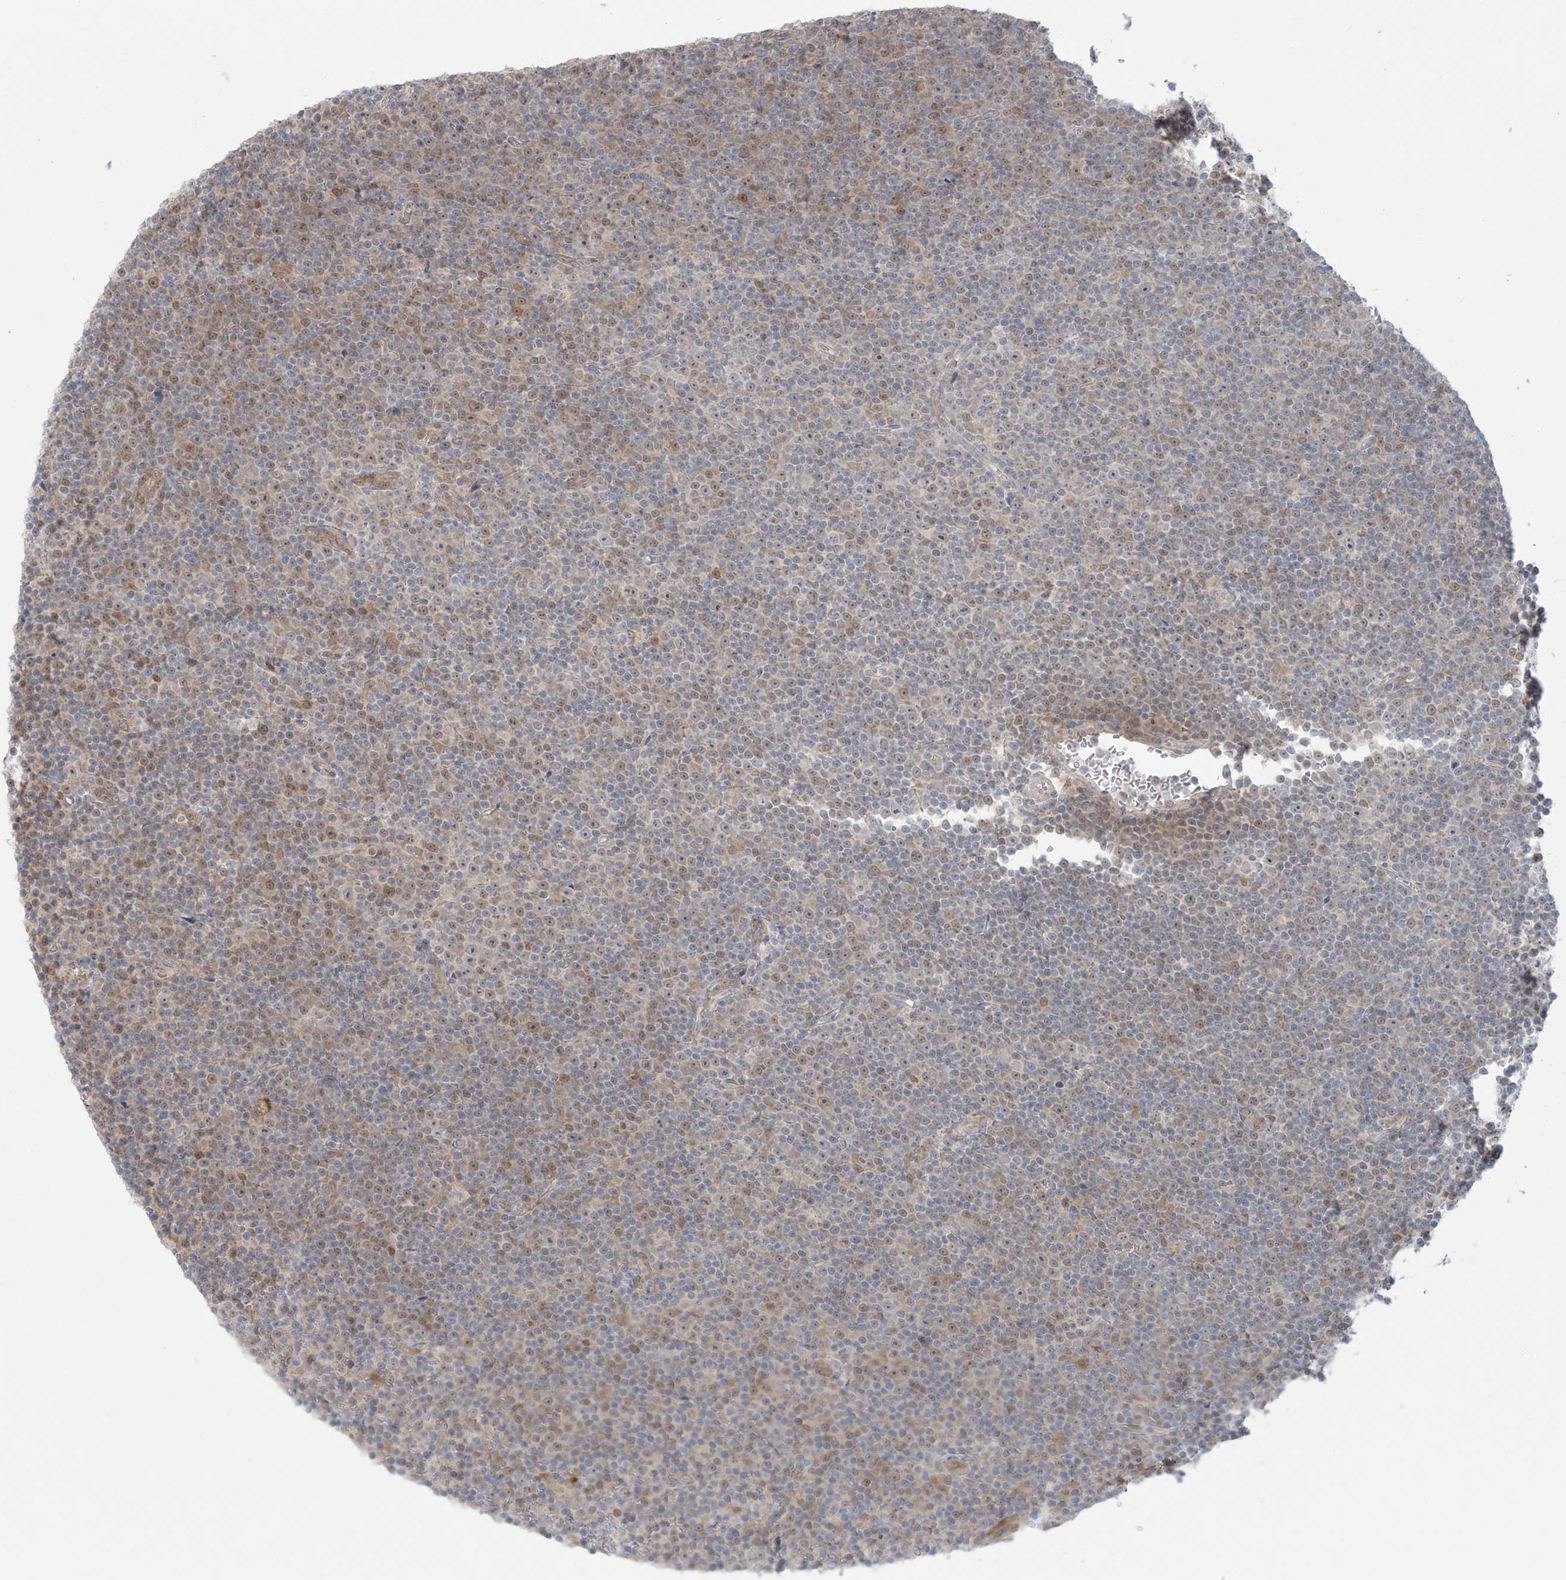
{"staining": {"intensity": "weak", "quantity": "25%-75%", "location": "cytoplasmic/membranous,nuclear"}, "tissue": "lymphoma", "cell_type": "Tumor cells", "image_type": "cancer", "snomed": [{"axis": "morphology", "description": "Malignant lymphoma, non-Hodgkin's type, Low grade"}, {"axis": "topography", "description": "Lymph node"}], "caption": "High-power microscopy captured an immunohistochemistry histopathology image of lymphoma, revealing weak cytoplasmic/membranous and nuclear positivity in about 25%-75% of tumor cells.", "gene": "NRBP2", "patient": {"sex": "female", "age": 67}}